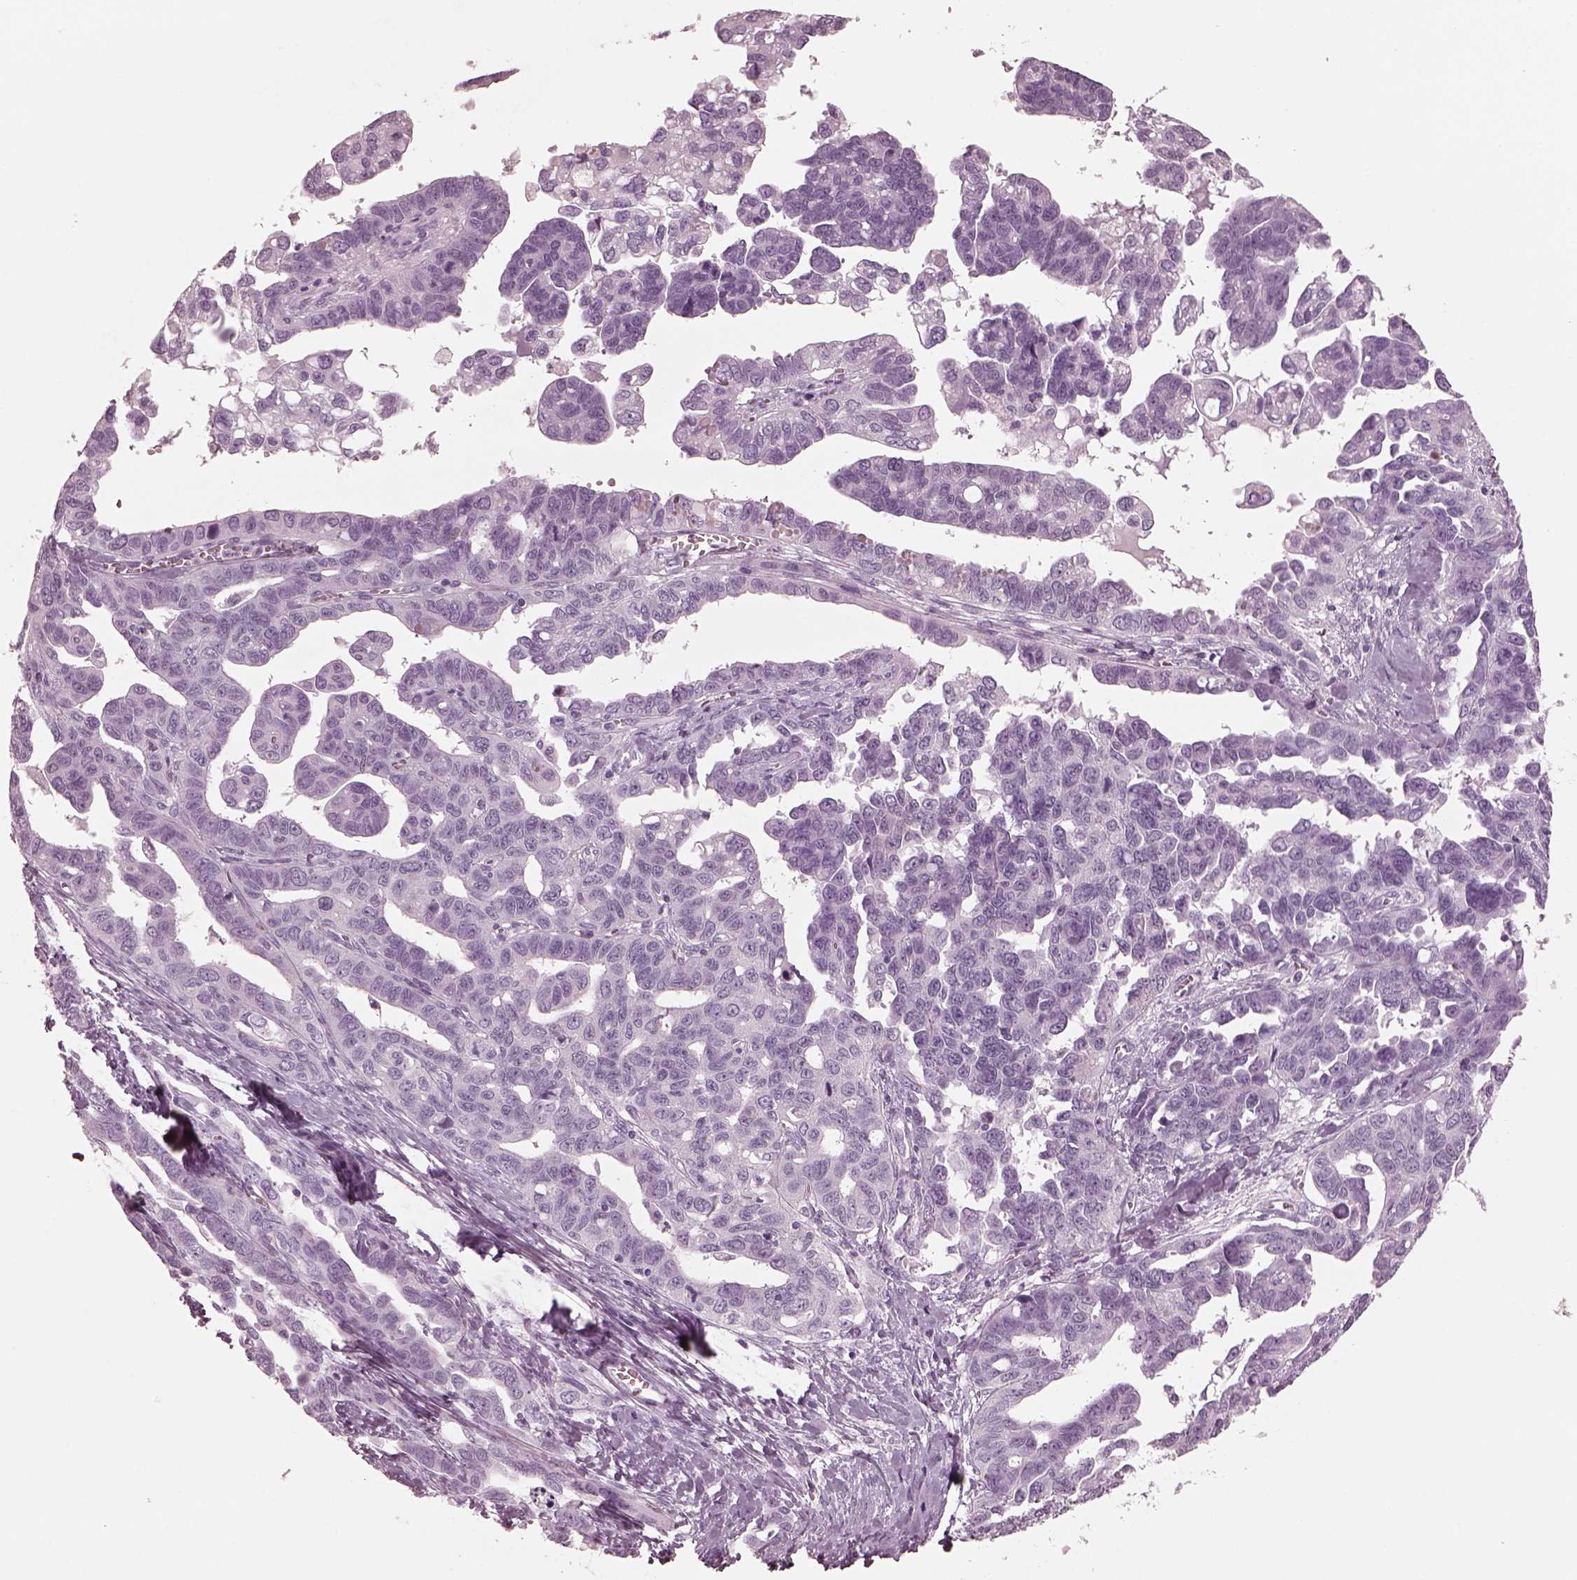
{"staining": {"intensity": "negative", "quantity": "none", "location": "none"}, "tissue": "ovarian cancer", "cell_type": "Tumor cells", "image_type": "cancer", "snomed": [{"axis": "morphology", "description": "Cystadenocarcinoma, serous, NOS"}, {"axis": "topography", "description": "Ovary"}], "caption": "Human ovarian cancer (serous cystadenocarcinoma) stained for a protein using immunohistochemistry reveals no positivity in tumor cells.", "gene": "C2orf81", "patient": {"sex": "female", "age": 69}}